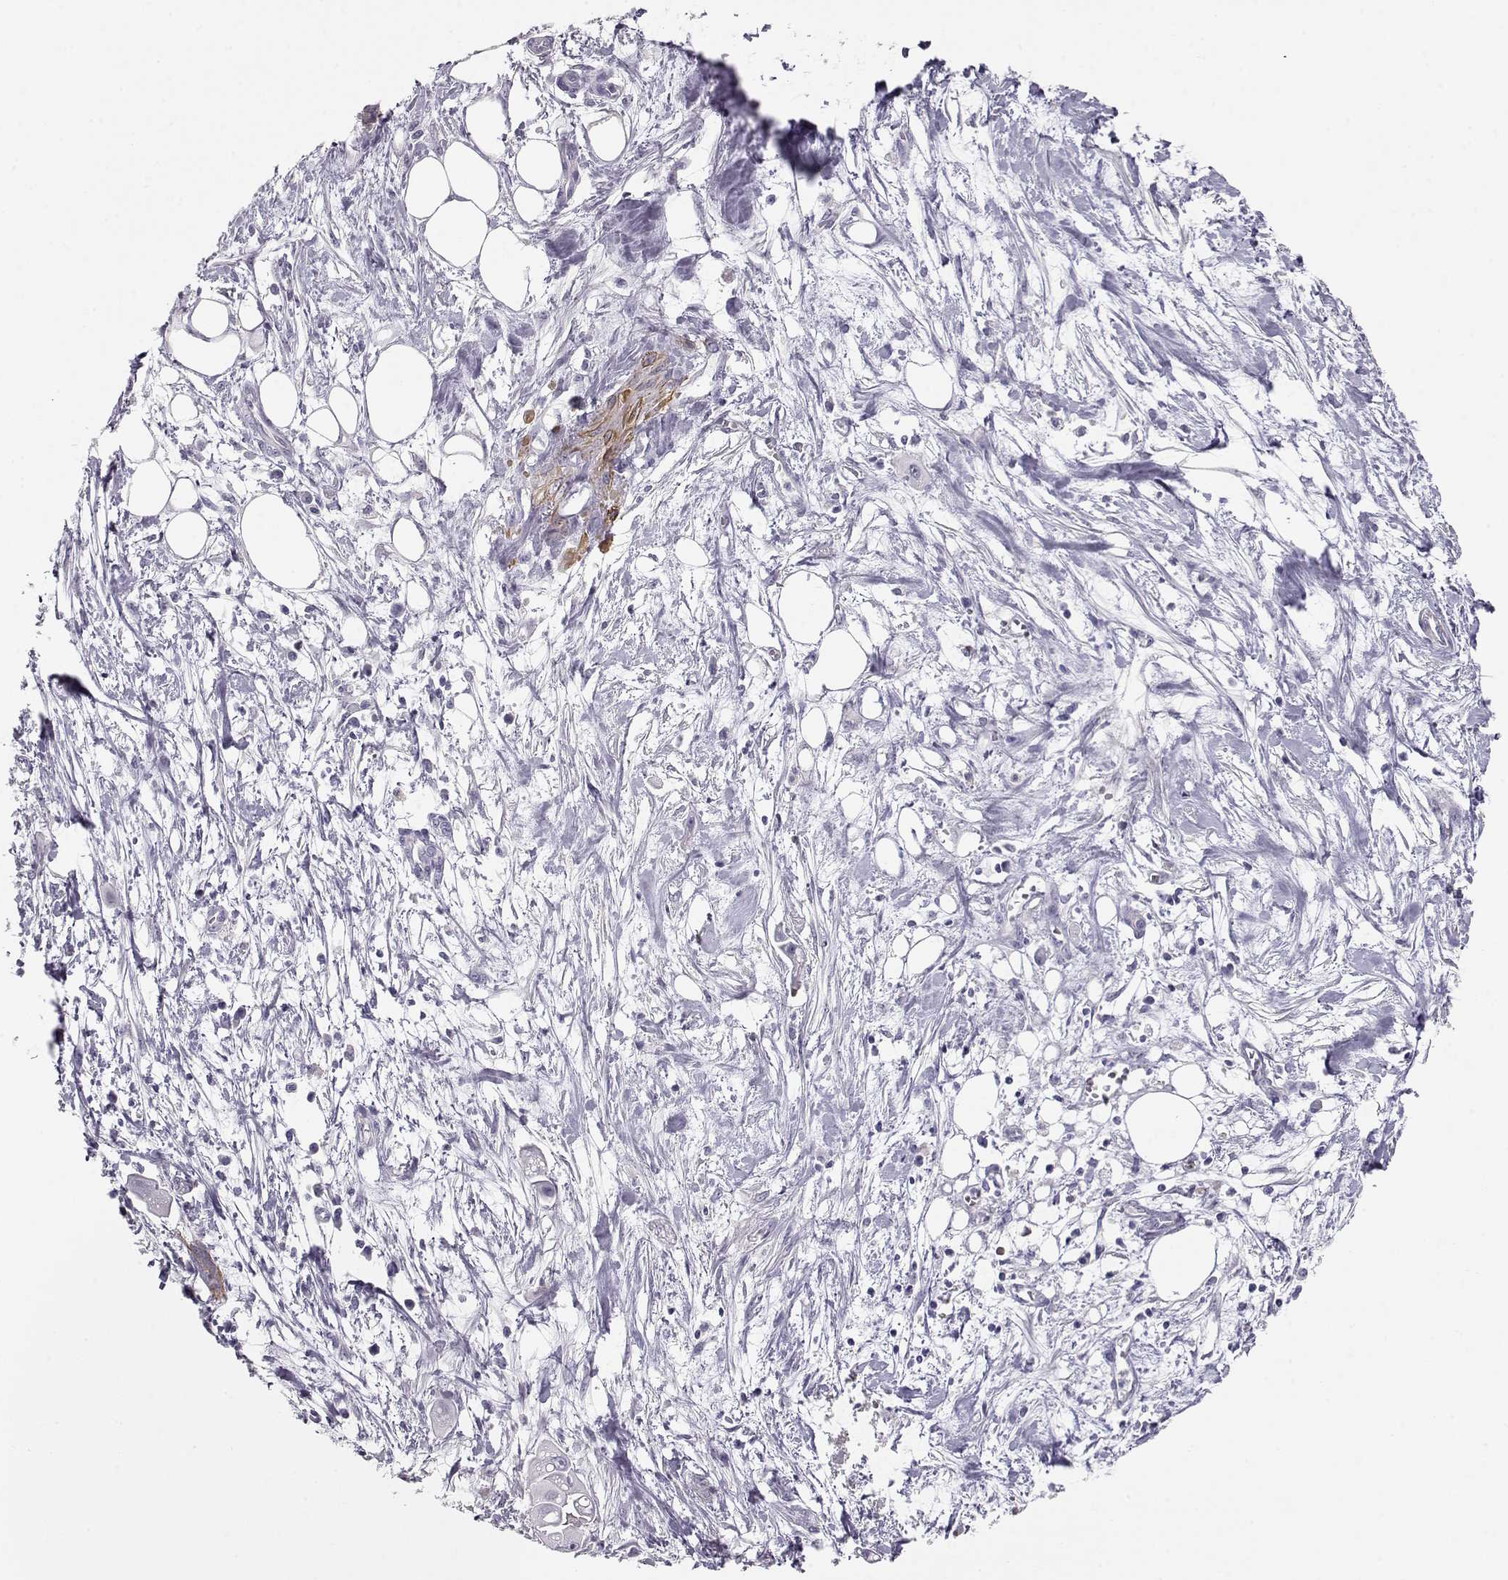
{"staining": {"intensity": "negative", "quantity": "none", "location": "none"}, "tissue": "pancreatic cancer", "cell_type": "Tumor cells", "image_type": "cancer", "snomed": [{"axis": "morphology", "description": "Adenocarcinoma, NOS"}, {"axis": "topography", "description": "Pancreas"}], "caption": "Protein analysis of pancreatic adenocarcinoma displays no significant staining in tumor cells.", "gene": "SLITRK3", "patient": {"sex": "male", "age": 50}}